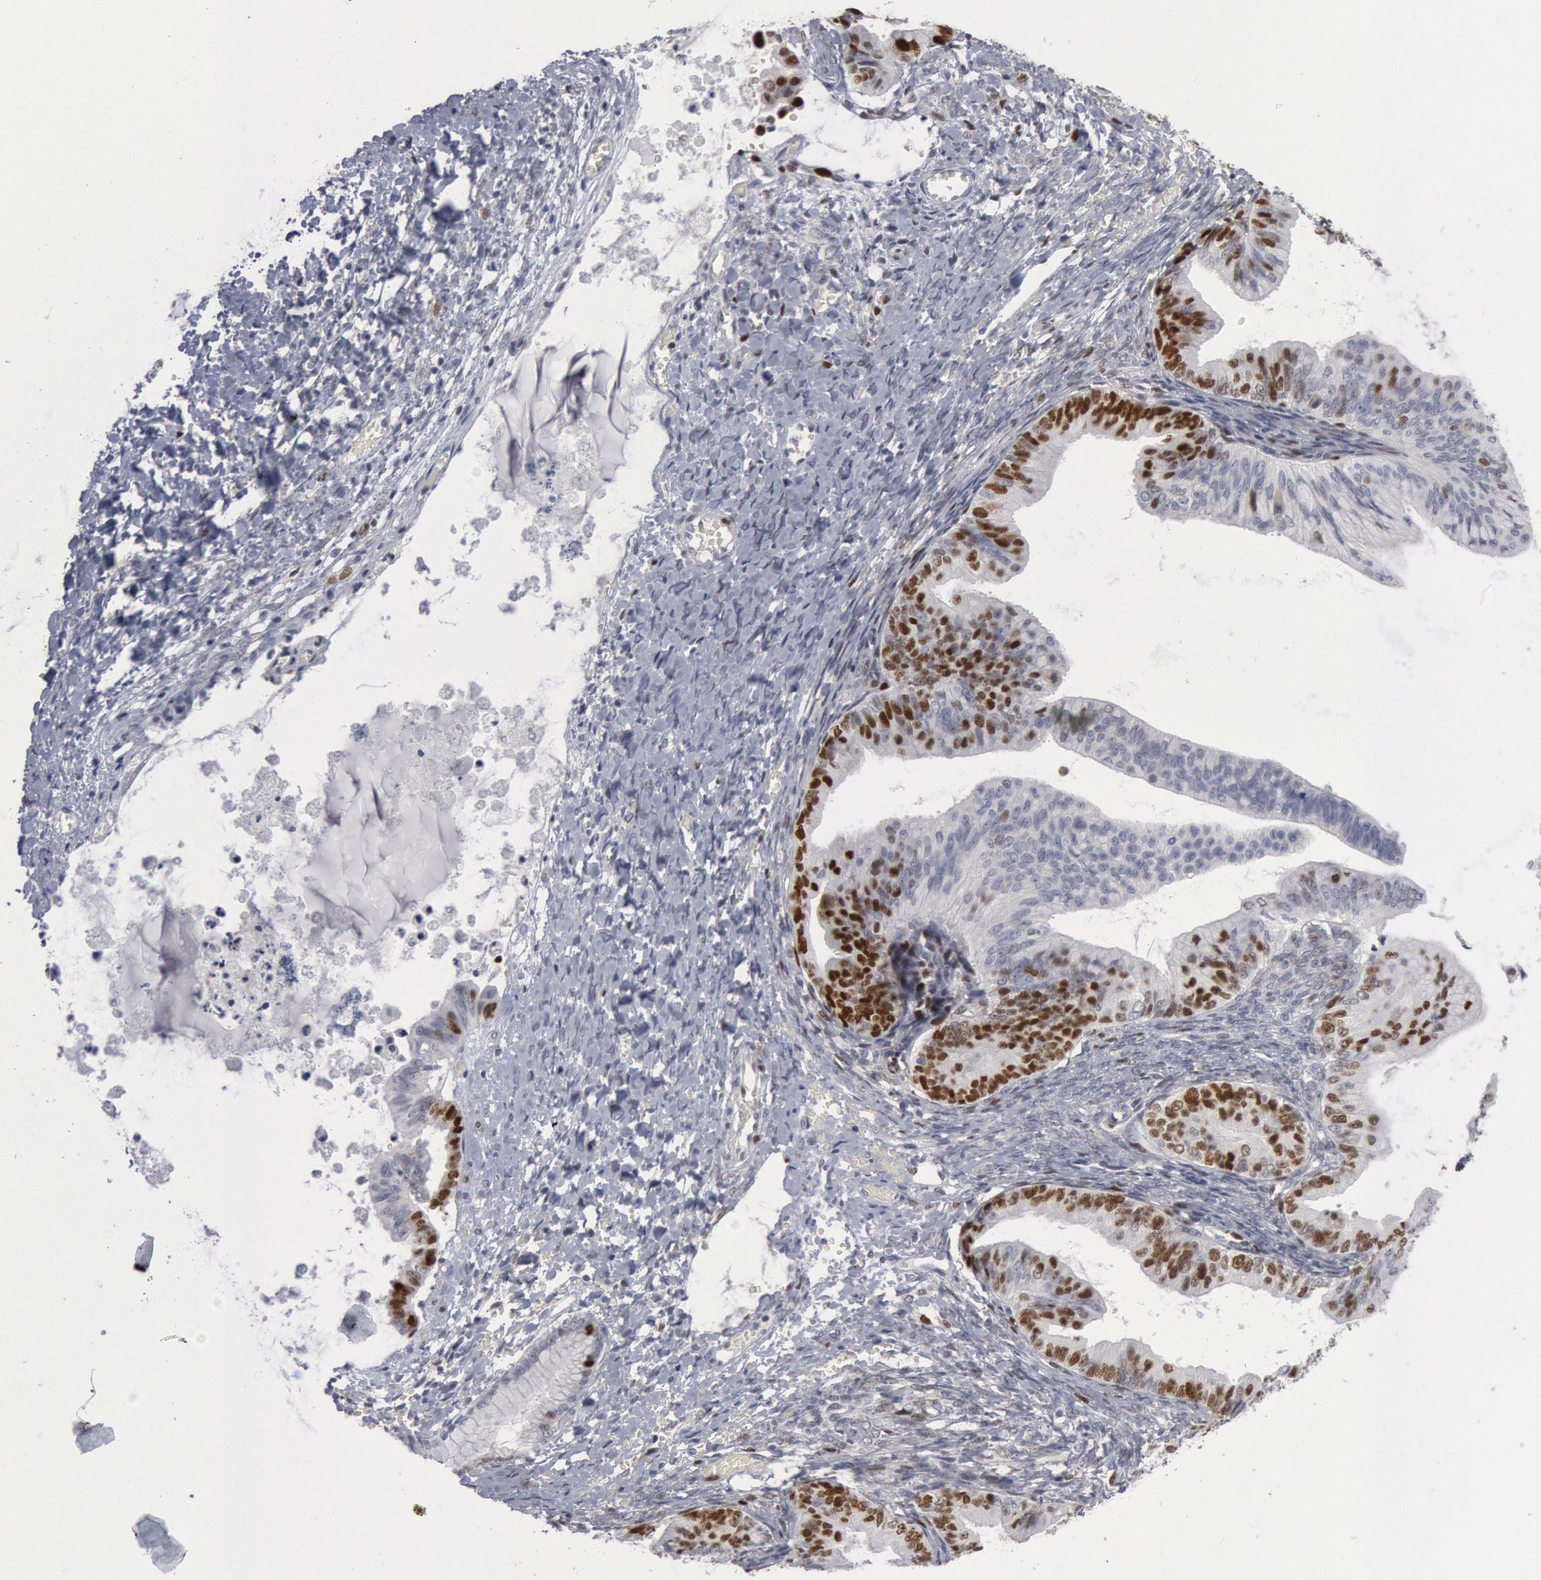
{"staining": {"intensity": "moderate", "quantity": "25%-75%", "location": "nuclear"}, "tissue": "ovarian cancer", "cell_type": "Tumor cells", "image_type": "cancer", "snomed": [{"axis": "morphology", "description": "Cystadenocarcinoma, mucinous, NOS"}, {"axis": "topography", "description": "Ovary"}], "caption": "Ovarian cancer stained with immunohistochemistry (IHC) reveals moderate nuclear staining in about 25%-75% of tumor cells. The staining is performed using DAB (3,3'-diaminobenzidine) brown chromogen to label protein expression. The nuclei are counter-stained blue using hematoxylin.", "gene": "WDHD1", "patient": {"sex": "female", "age": 36}}